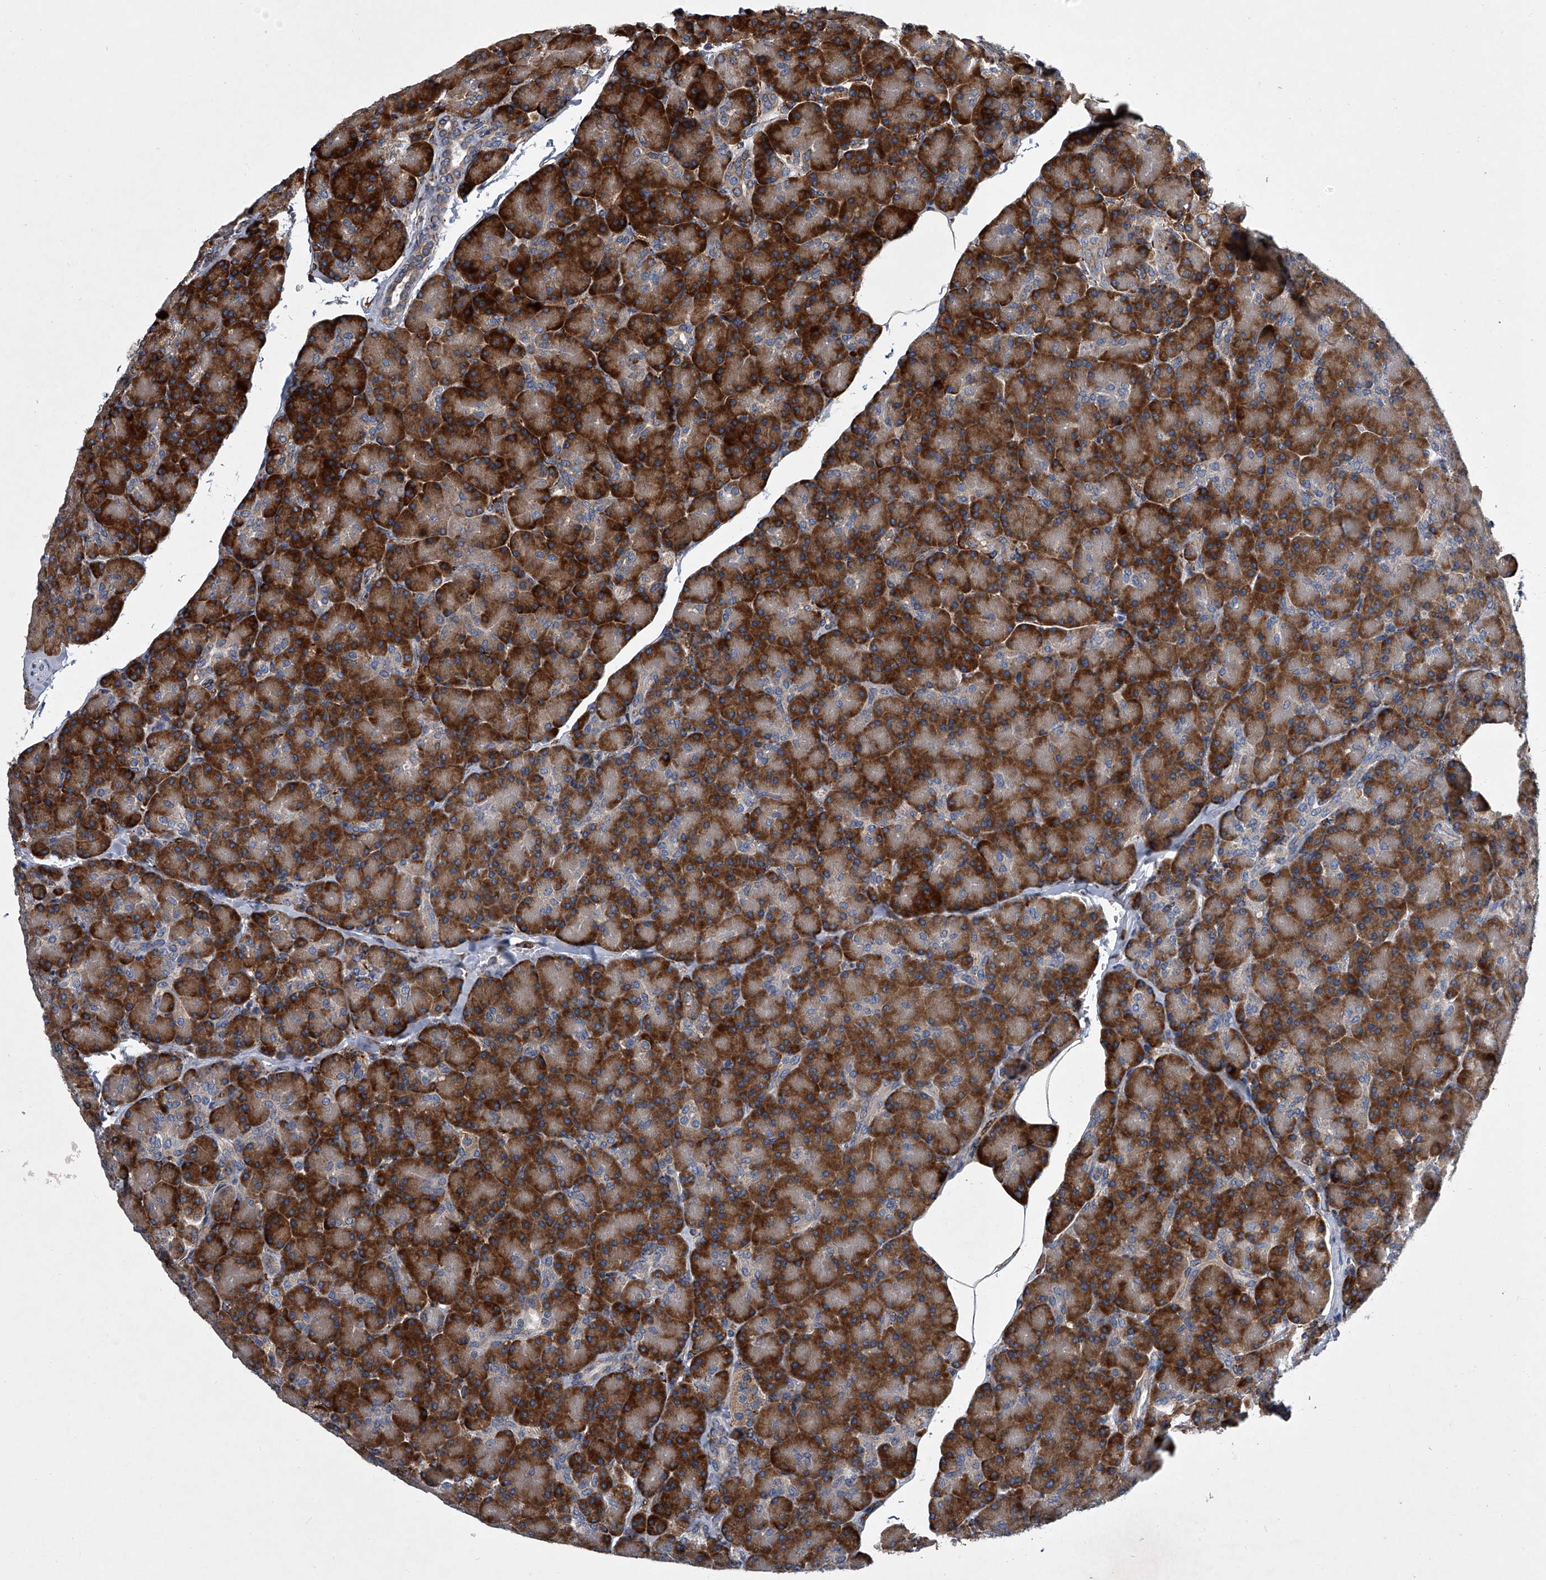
{"staining": {"intensity": "strong", "quantity": ">75%", "location": "cytoplasmic/membranous"}, "tissue": "pancreas", "cell_type": "Exocrine glandular cells", "image_type": "normal", "snomed": [{"axis": "morphology", "description": "Normal tissue, NOS"}, {"axis": "topography", "description": "Pancreas"}], "caption": "Protein expression analysis of benign pancreas shows strong cytoplasmic/membranous positivity in approximately >75% of exocrine glandular cells.", "gene": "TMEM63C", "patient": {"sex": "female", "age": 43}}